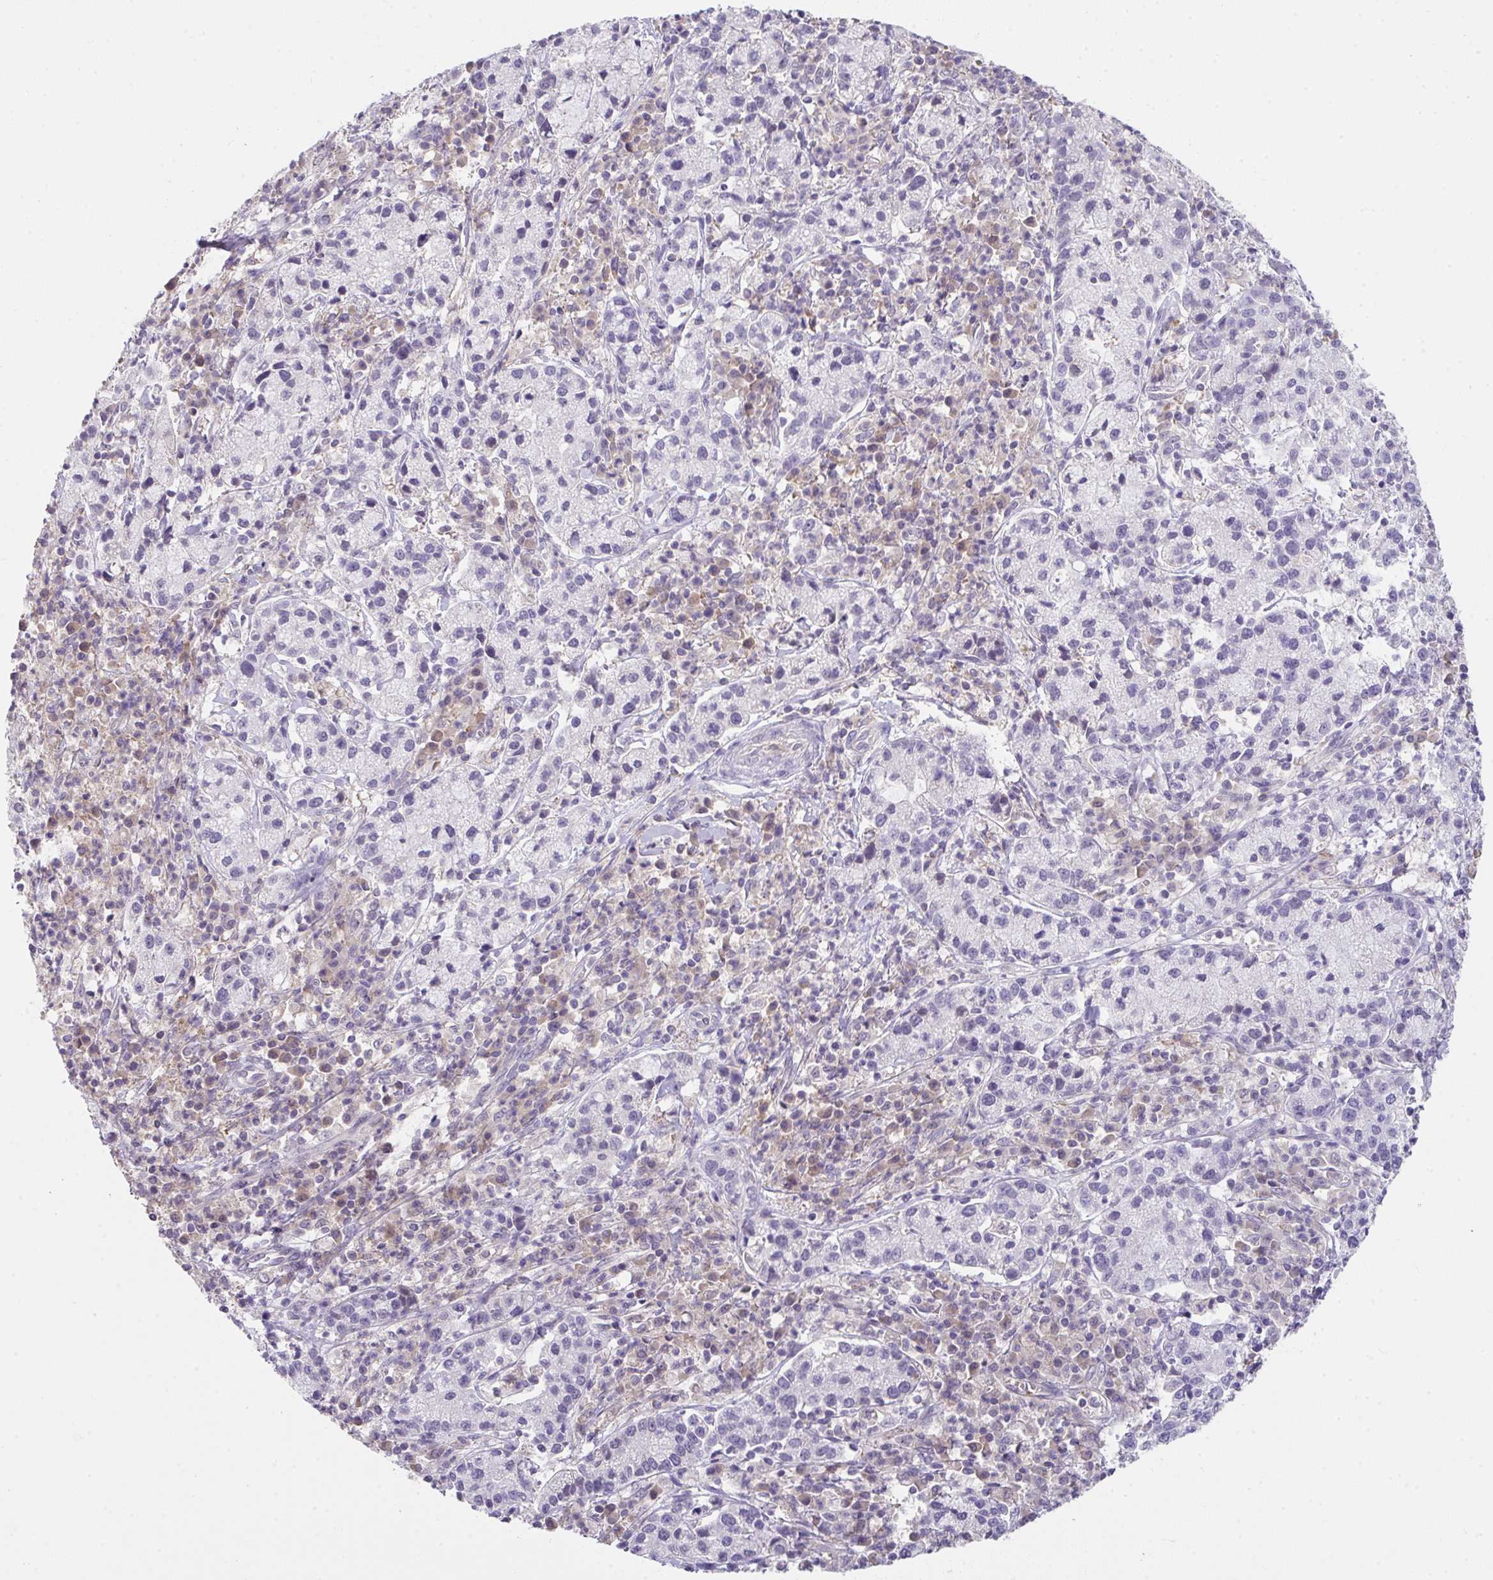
{"staining": {"intensity": "negative", "quantity": "none", "location": "none"}, "tissue": "cervical cancer", "cell_type": "Tumor cells", "image_type": "cancer", "snomed": [{"axis": "morphology", "description": "Normal tissue, NOS"}, {"axis": "morphology", "description": "Adenocarcinoma, NOS"}, {"axis": "topography", "description": "Cervix"}], "caption": "IHC photomicrograph of neoplastic tissue: cervical cancer (adenocarcinoma) stained with DAB displays no significant protein positivity in tumor cells.", "gene": "GLTPD2", "patient": {"sex": "female", "age": 44}}